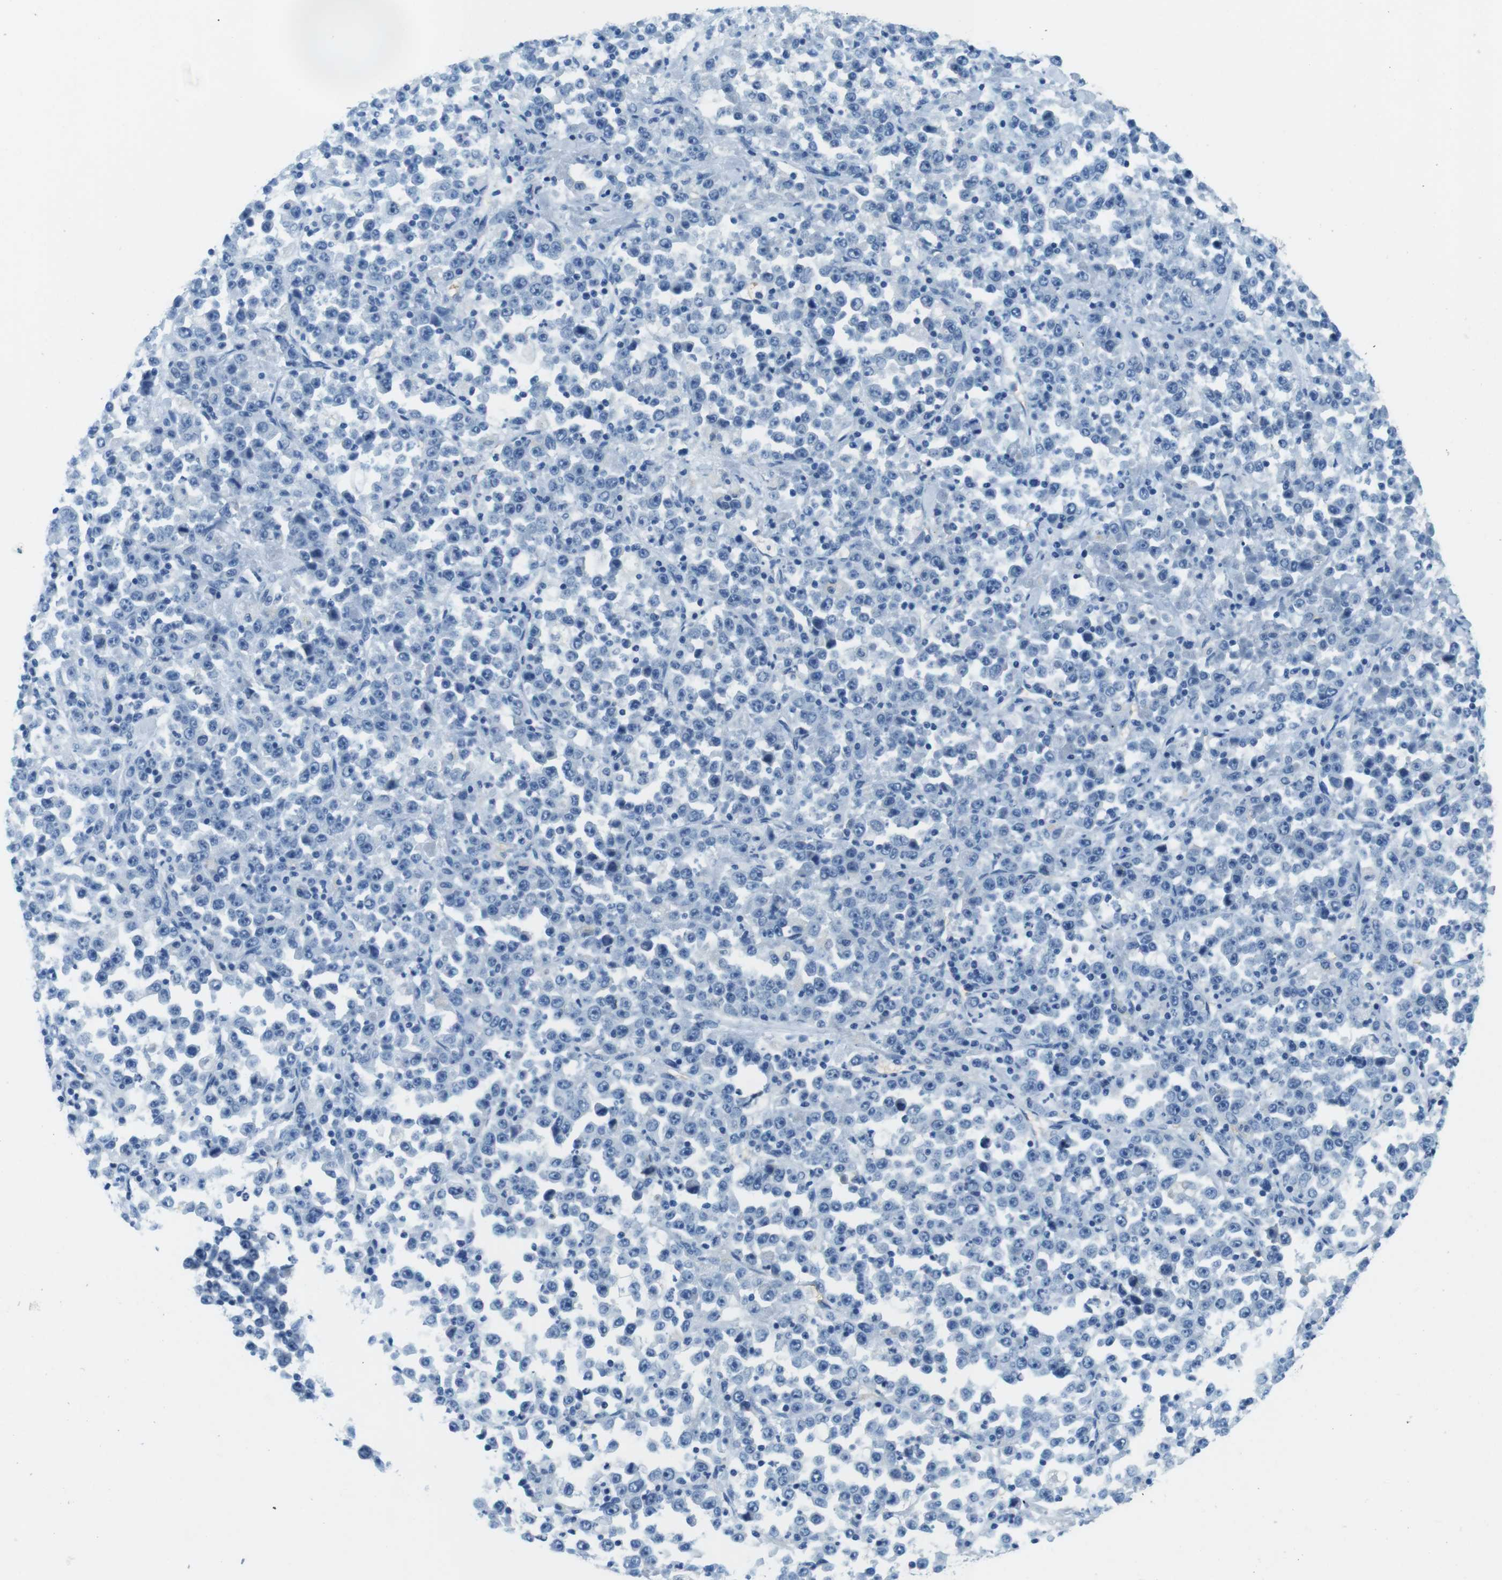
{"staining": {"intensity": "negative", "quantity": "none", "location": "none"}, "tissue": "stomach cancer", "cell_type": "Tumor cells", "image_type": "cancer", "snomed": [{"axis": "morphology", "description": "Normal tissue, NOS"}, {"axis": "morphology", "description": "Adenocarcinoma, NOS"}, {"axis": "topography", "description": "Stomach, upper"}, {"axis": "topography", "description": "Stomach"}], "caption": "Immunohistochemistry image of human stomach cancer (adenocarcinoma) stained for a protein (brown), which exhibits no staining in tumor cells.", "gene": "TFAP2C", "patient": {"sex": "male", "age": 59}}